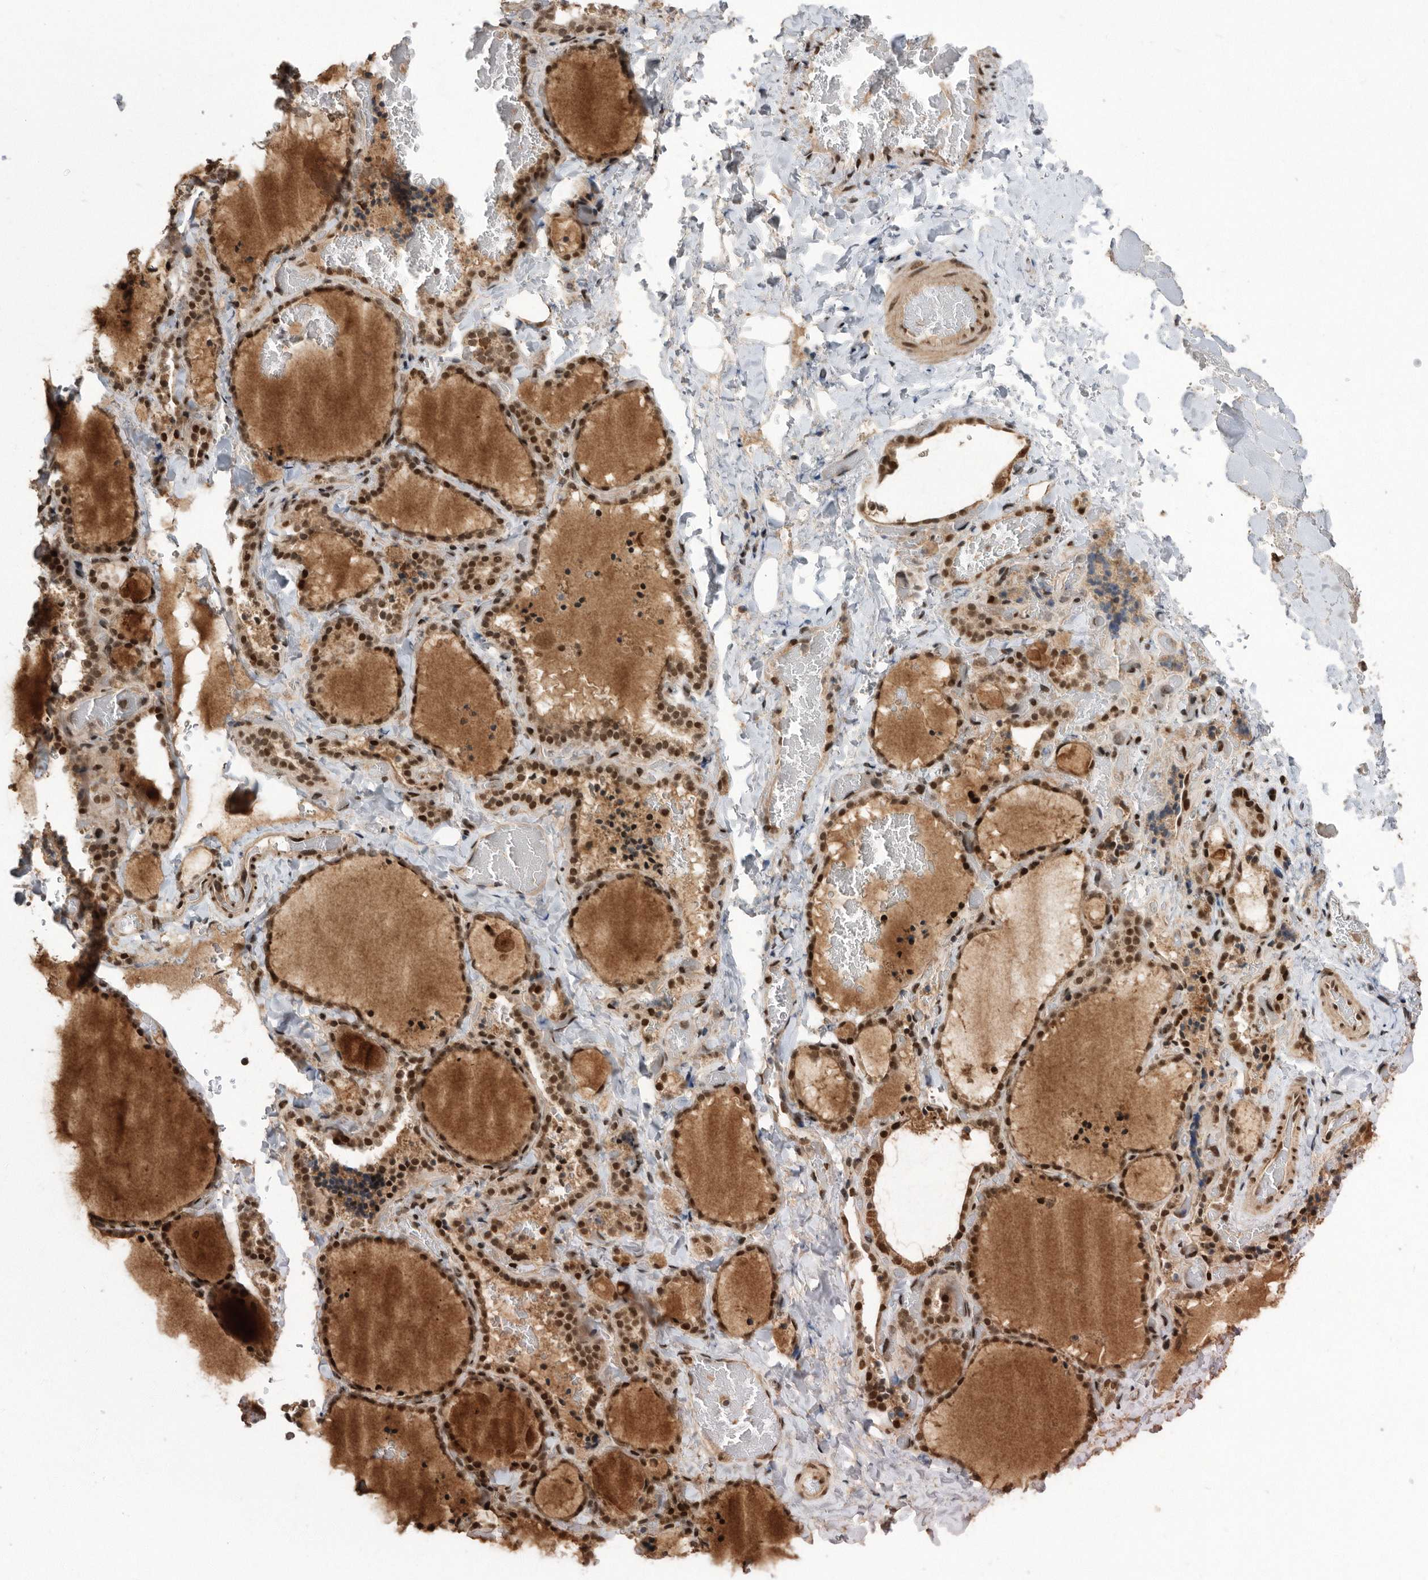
{"staining": {"intensity": "strong", "quantity": ">75%", "location": "cytoplasmic/membranous,nuclear"}, "tissue": "thyroid gland", "cell_type": "Glandular cells", "image_type": "normal", "snomed": [{"axis": "morphology", "description": "Normal tissue, NOS"}, {"axis": "topography", "description": "Thyroid gland"}], "caption": "Glandular cells display high levels of strong cytoplasmic/membranous,nuclear expression in approximately >75% of cells in benign thyroid gland.", "gene": "TDRD3", "patient": {"sex": "female", "age": 22}}